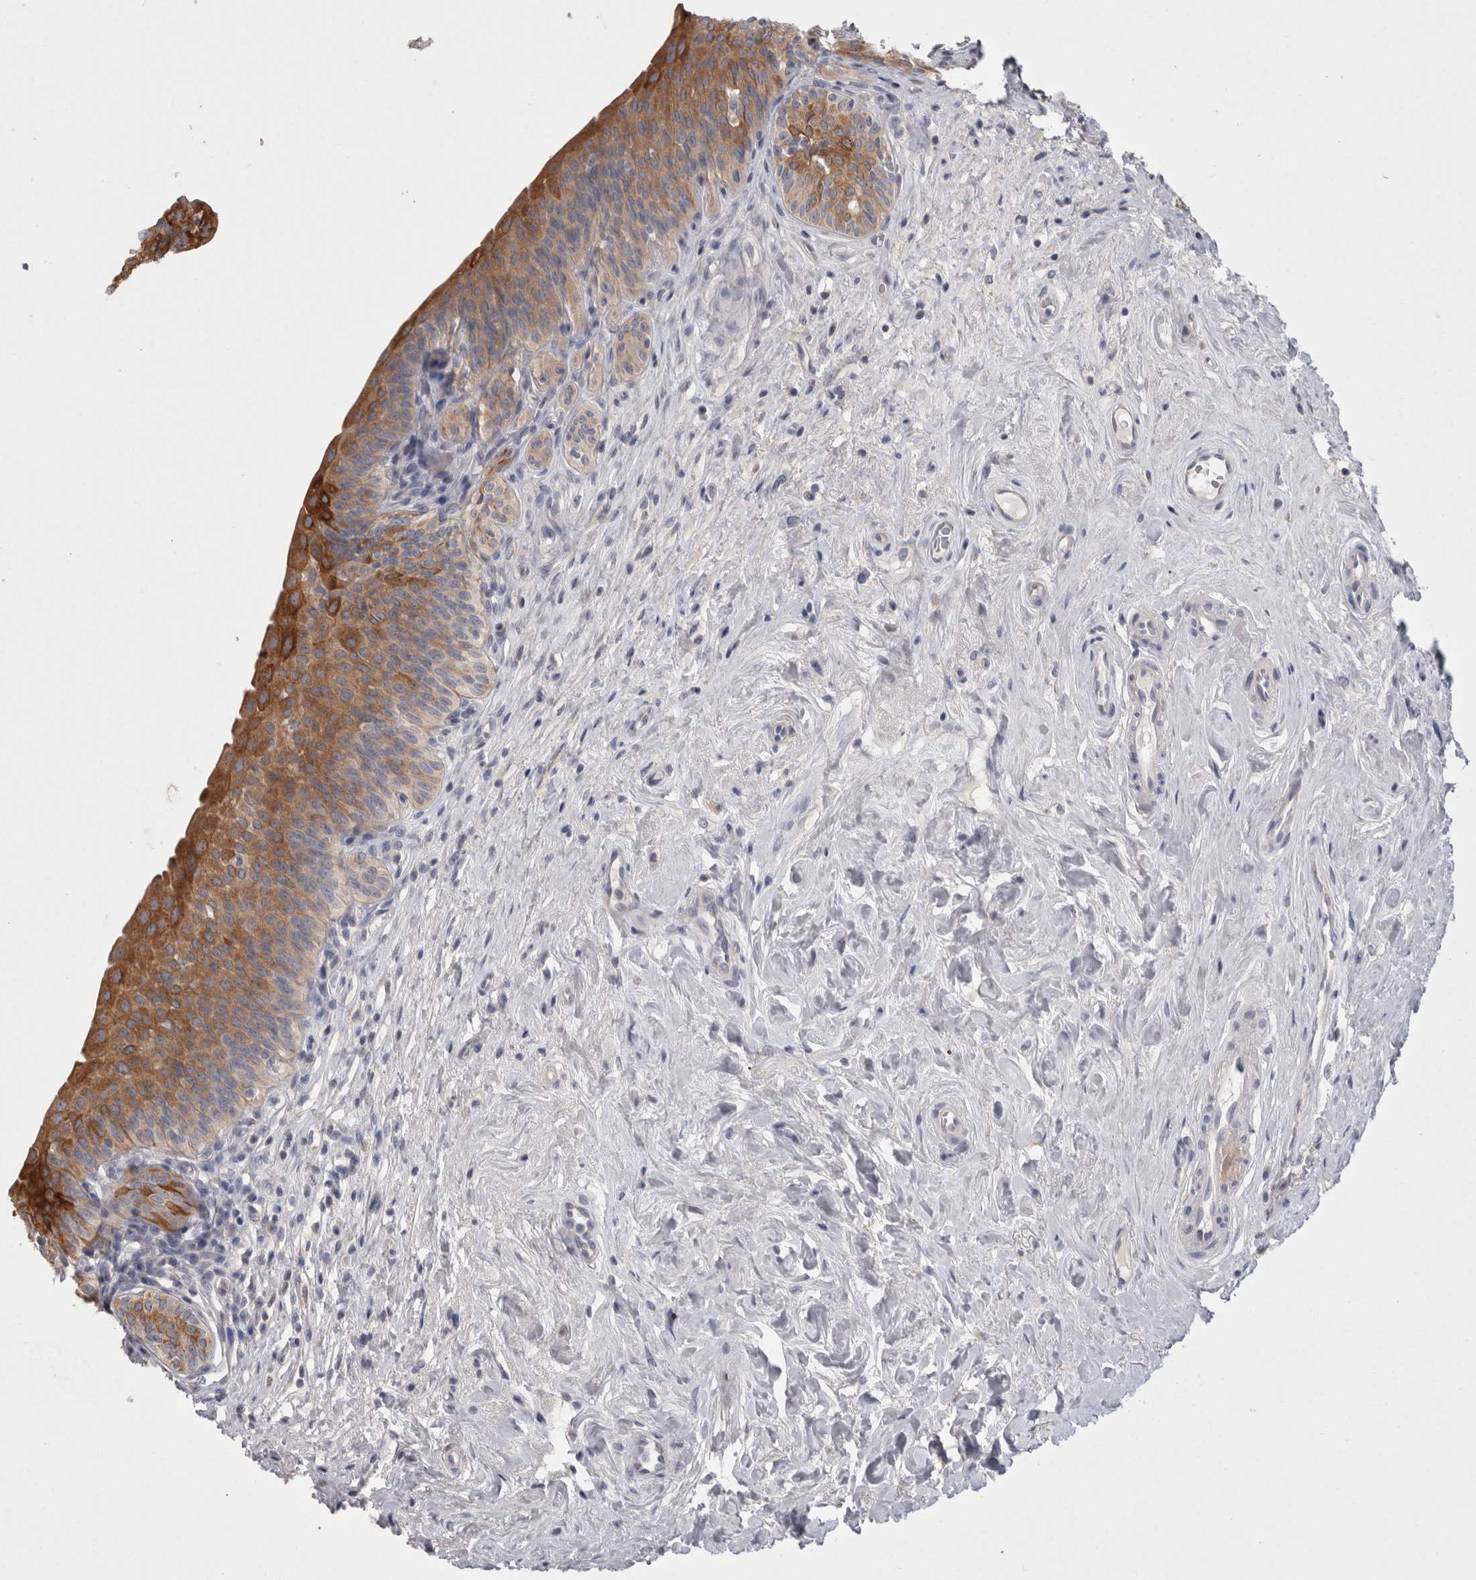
{"staining": {"intensity": "strong", "quantity": "25%-75%", "location": "cytoplasmic/membranous"}, "tissue": "urinary bladder", "cell_type": "Urothelial cells", "image_type": "normal", "snomed": [{"axis": "morphology", "description": "Normal tissue, NOS"}, {"axis": "topography", "description": "Urinary bladder"}], "caption": "Immunohistochemistry (IHC) (DAB) staining of normal human urinary bladder reveals strong cytoplasmic/membranous protein positivity in about 25%-75% of urothelial cells. (Stains: DAB (3,3'-diaminobenzidine) in brown, nuclei in blue, Microscopy: brightfield microscopy at high magnification).", "gene": "LRRC40", "patient": {"sex": "male", "age": 83}}